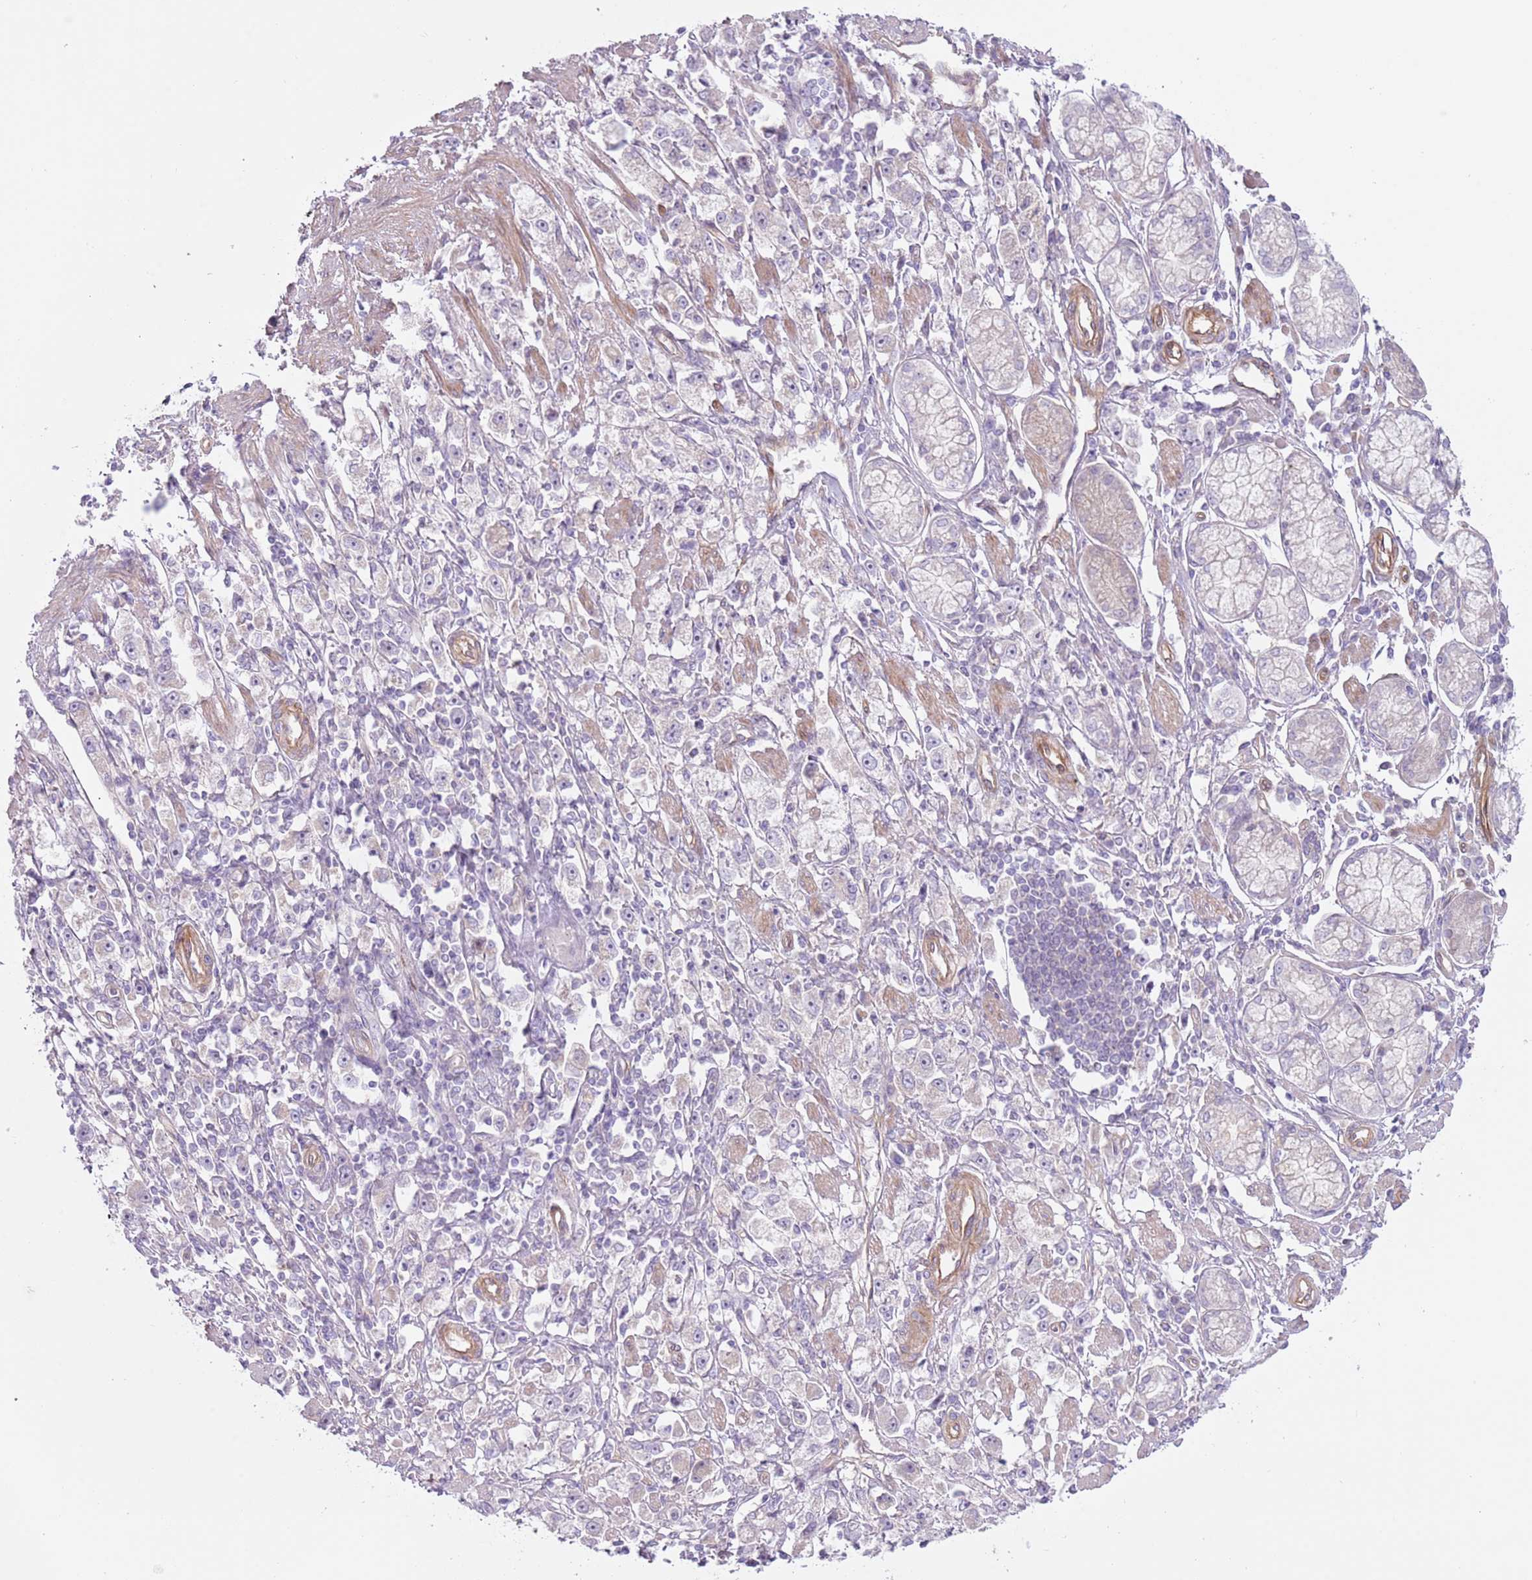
{"staining": {"intensity": "negative", "quantity": "none", "location": "none"}, "tissue": "stomach cancer", "cell_type": "Tumor cells", "image_type": "cancer", "snomed": [{"axis": "morphology", "description": "Adenocarcinoma, NOS"}, {"axis": "topography", "description": "Stomach"}], "caption": "Human adenocarcinoma (stomach) stained for a protein using immunohistochemistry reveals no expression in tumor cells.", "gene": "MRO", "patient": {"sex": "female", "age": 59}}